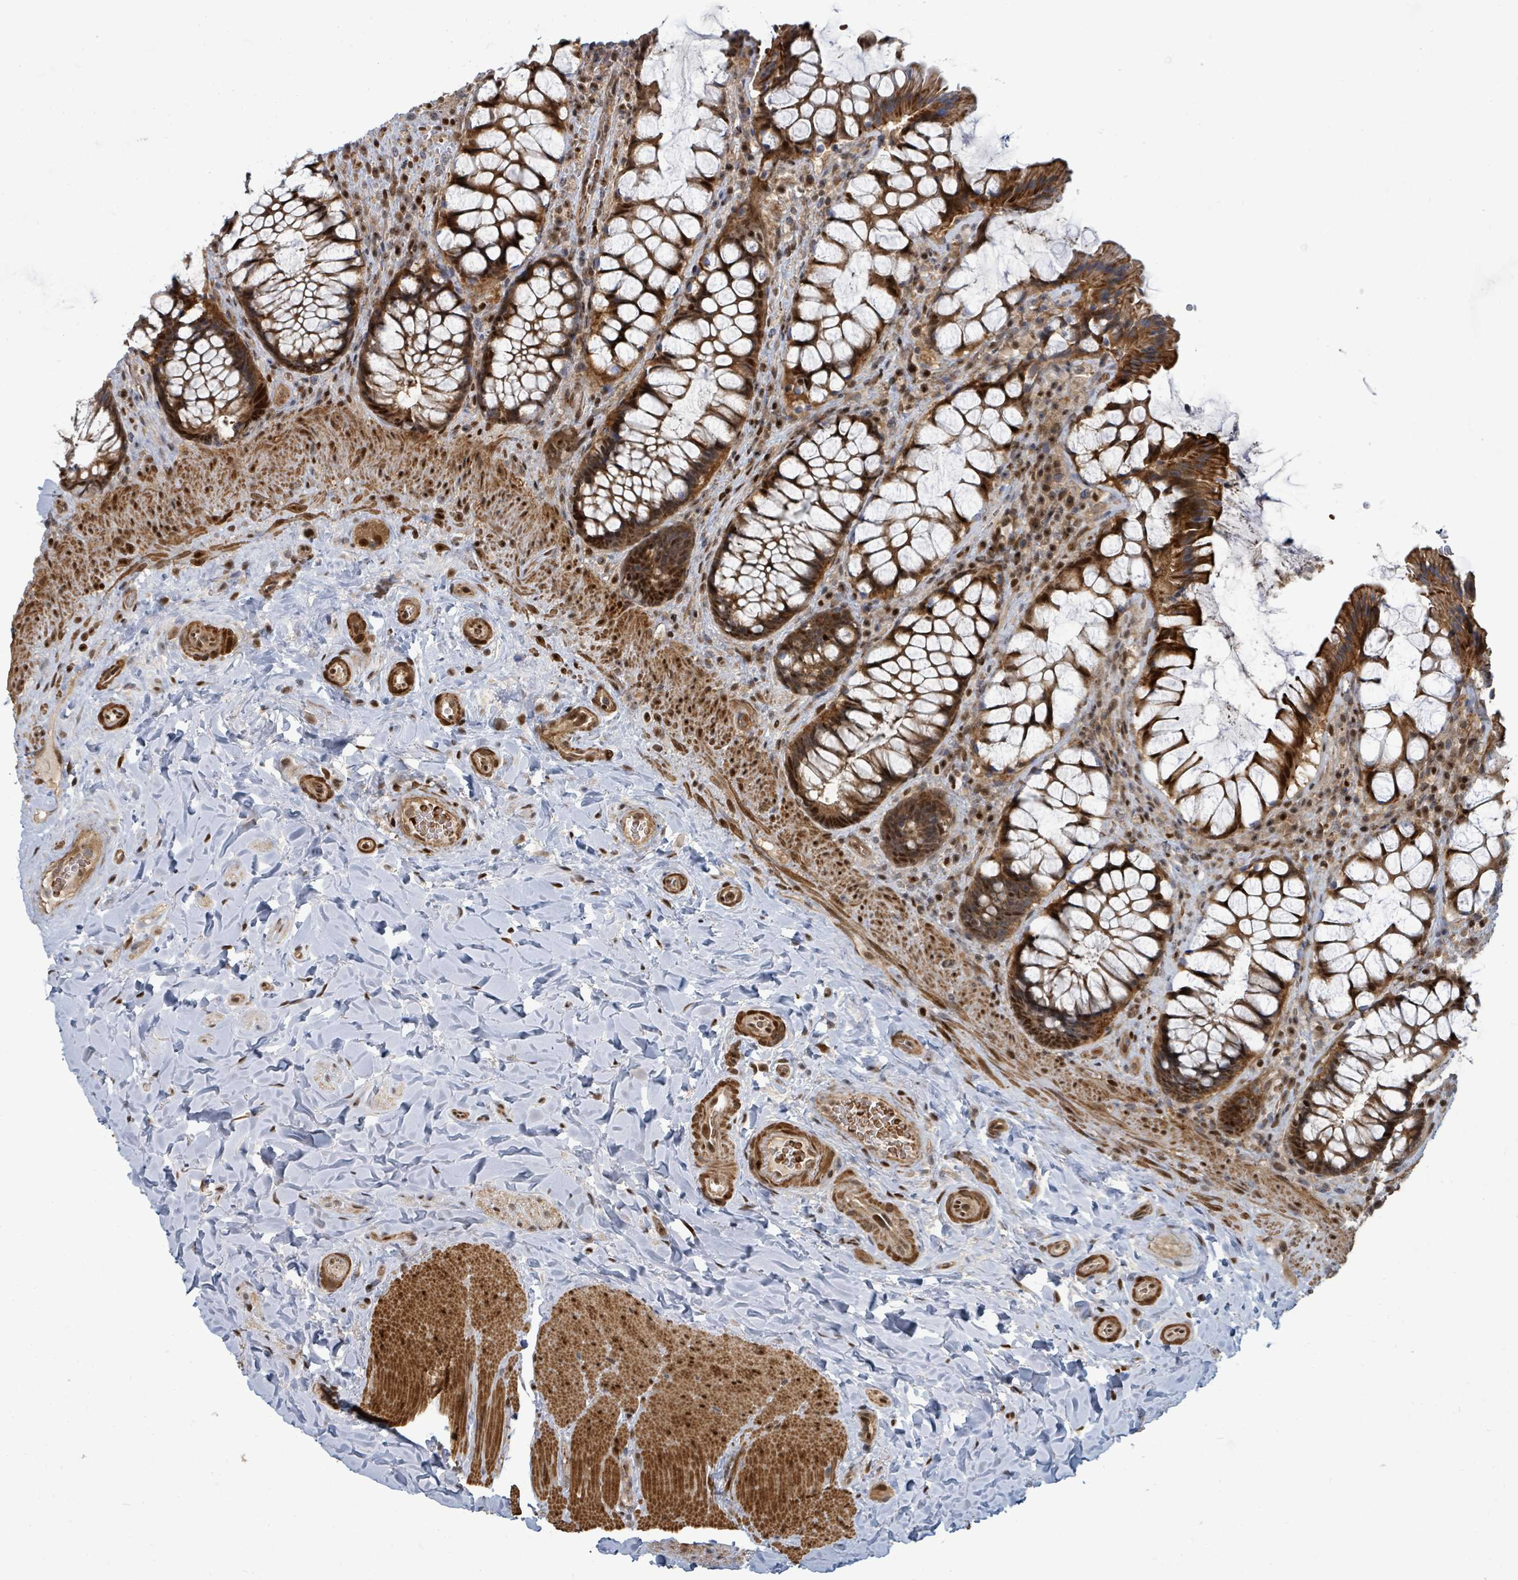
{"staining": {"intensity": "strong", "quantity": ">75%", "location": "cytoplasmic/membranous,nuclear"}, "tissue": "rectum", "cell_type": "Glandular cells", "image_type": "normal", "snomed": [{"axis": "morphology", "description": "Normal tissue, NOS"}, {"axis": "topography", "description": "Rectum"}], "caption": "An immunohistochemistry (IHC) micrograph of benign tissue is shown. Protein staining in brown shows strong cytoplasmic/membranous,nuclear positivity in rectum within glandular cells. (brown staining indicates protein expression, while blue staining denotes nuclei).", "gene": "TRDMT1", "patient": {"sex": "female", "age": 58}}